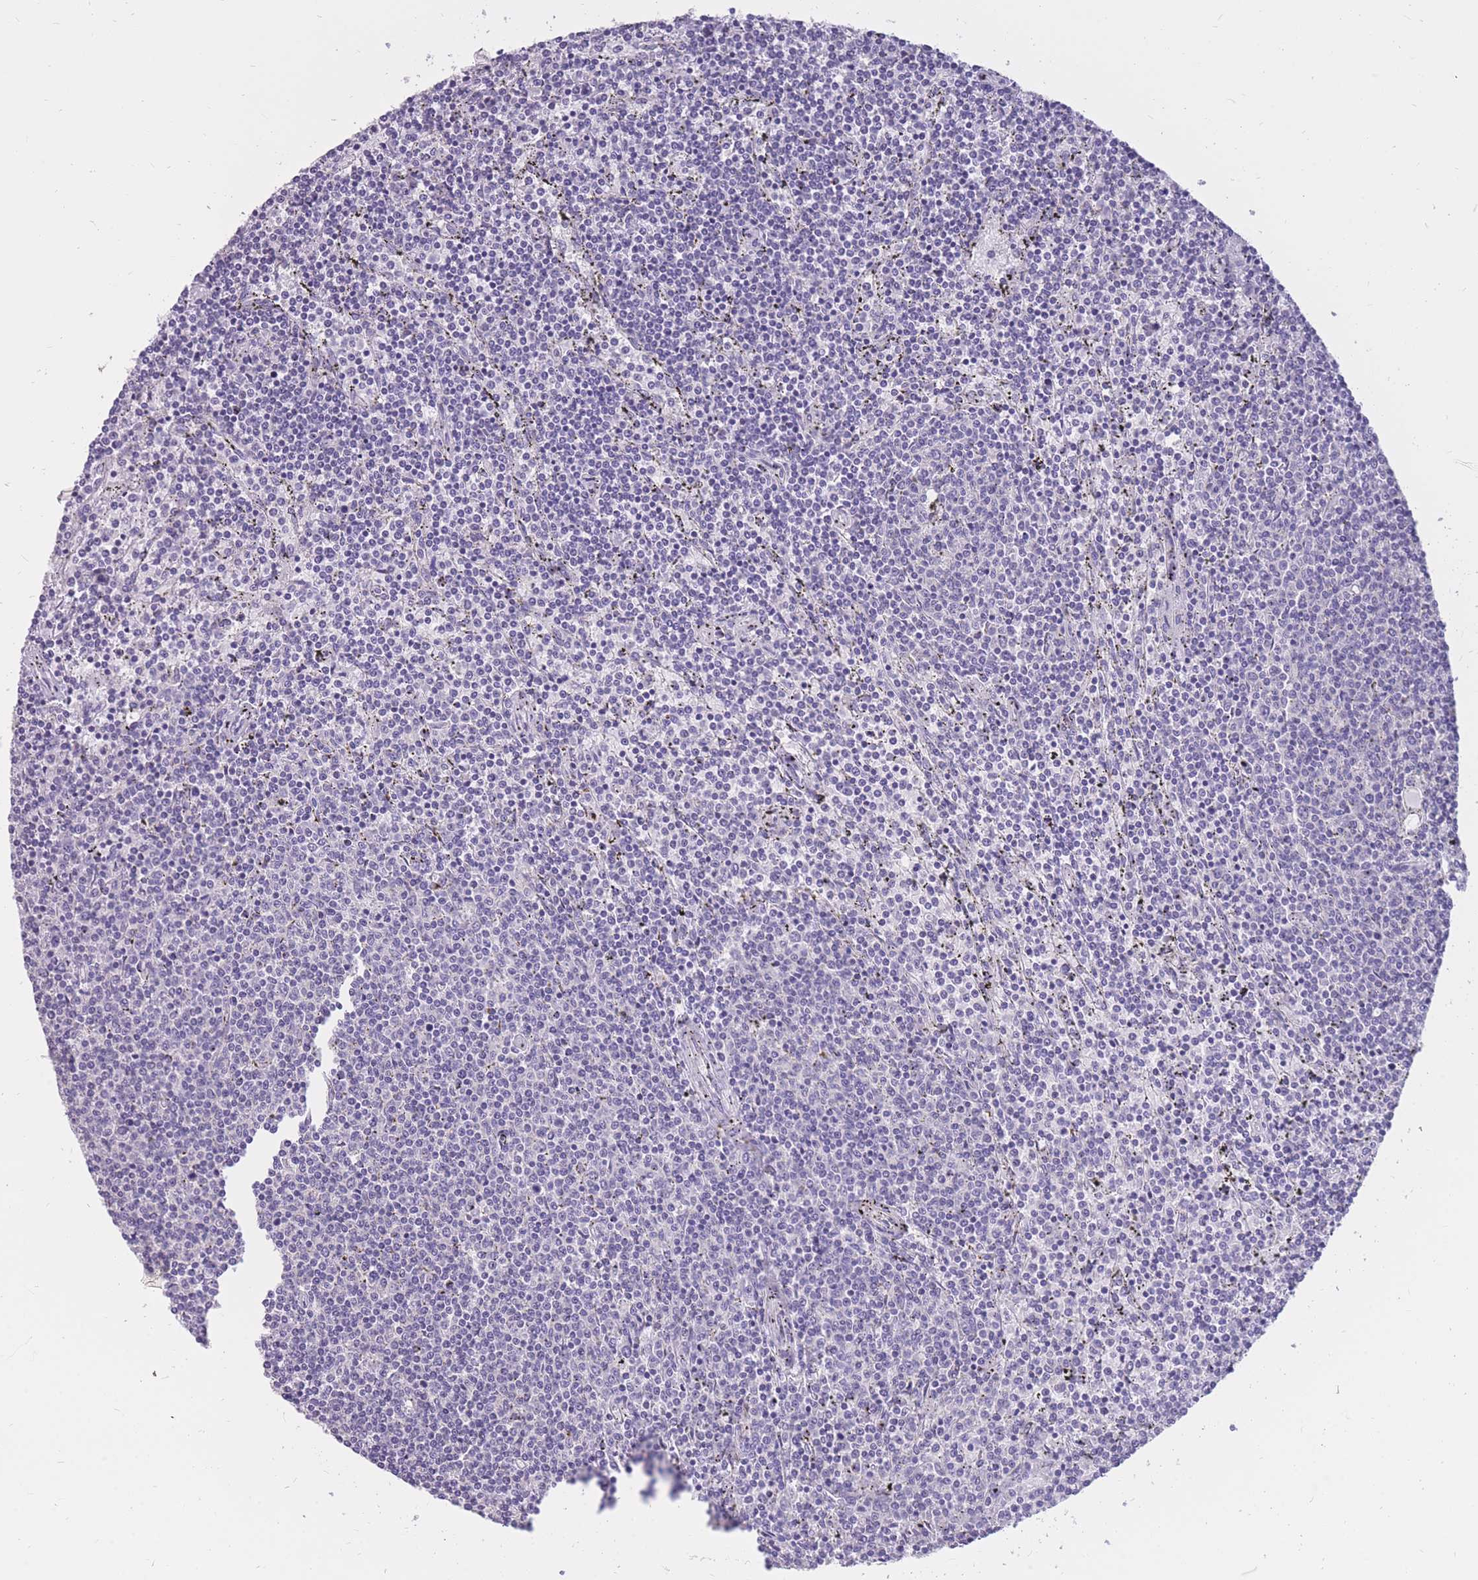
{"staining": {"intensity": "negative", "quantity": "none", "location": "none"}, "tissue": "lymphoma", "cell_type": "Tumor cells", "image_type": "cancer", "snomed": [{"axis": "morphology", "description": "Malignant lymphoma, non-Hodgkin's type, Low grade"}, {"axis": "topography", "description": "Spleen"}], "caption": "This is an immunohistochemistry (IHC) micrograph of human low-grade malignant lymphoma, non-Hodgkin's type. There is no expression in tumor cells.", "gene": "RNF170", "patient": {"sex": "female", "age": 50}}